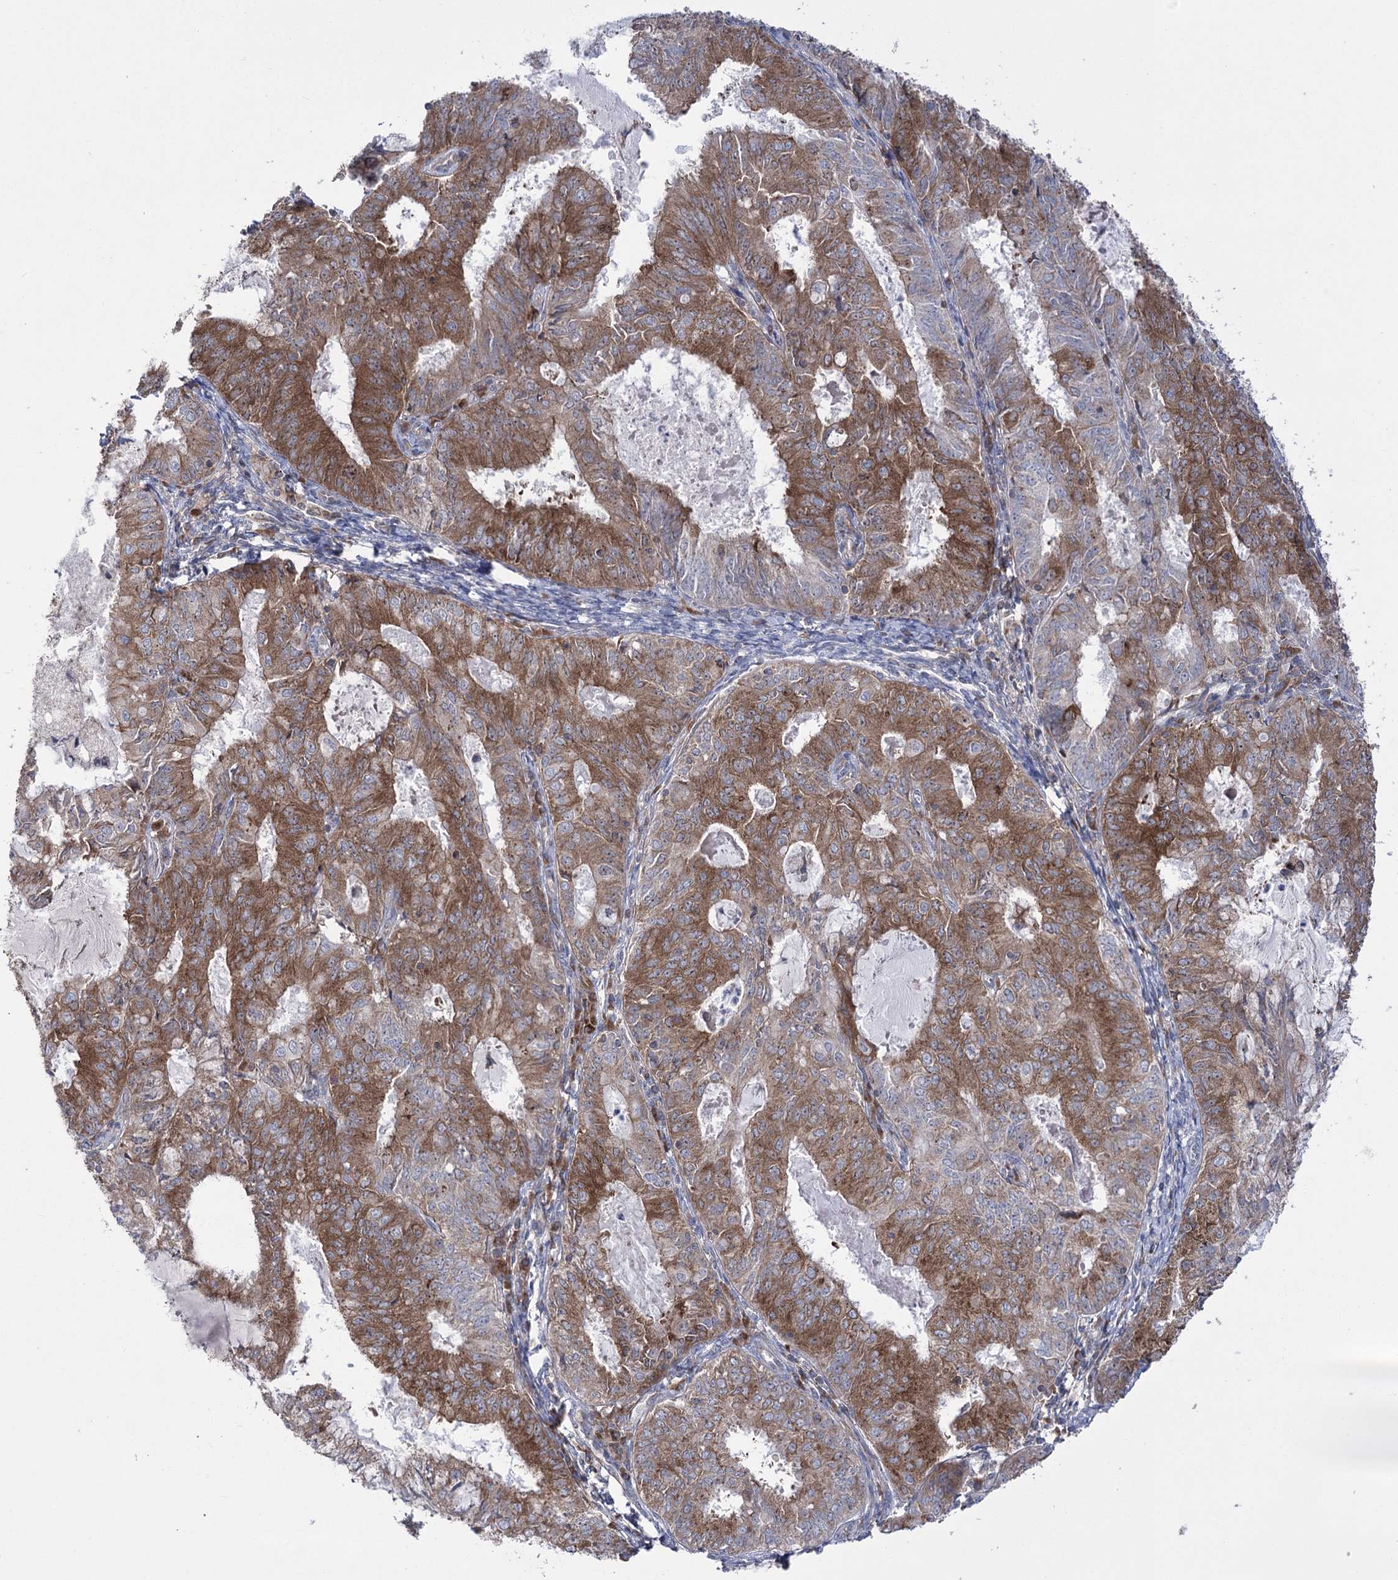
{"staining": {"intensity": "moderate", "quantity": ">75%", "location": "cytoplasmic/membranous"}, "tissue": "endometrial cancer", "cell_type": "Tumor cells", "image_type": "cancer", "snomed": [{"axis": "morphology", "description": "Adenocarcinoma, NOS"}, {"axis": "topography", "description": "Endometrium"}], "caption": "High-power microscopy captured an IHC image of endometrial adenocarcinoma, revealing moderate cytoplasmic/membranous expression in about >75% of tumor cells.", "gene": "ZNF622", "patient": {"sex": "female", "age": 57}}